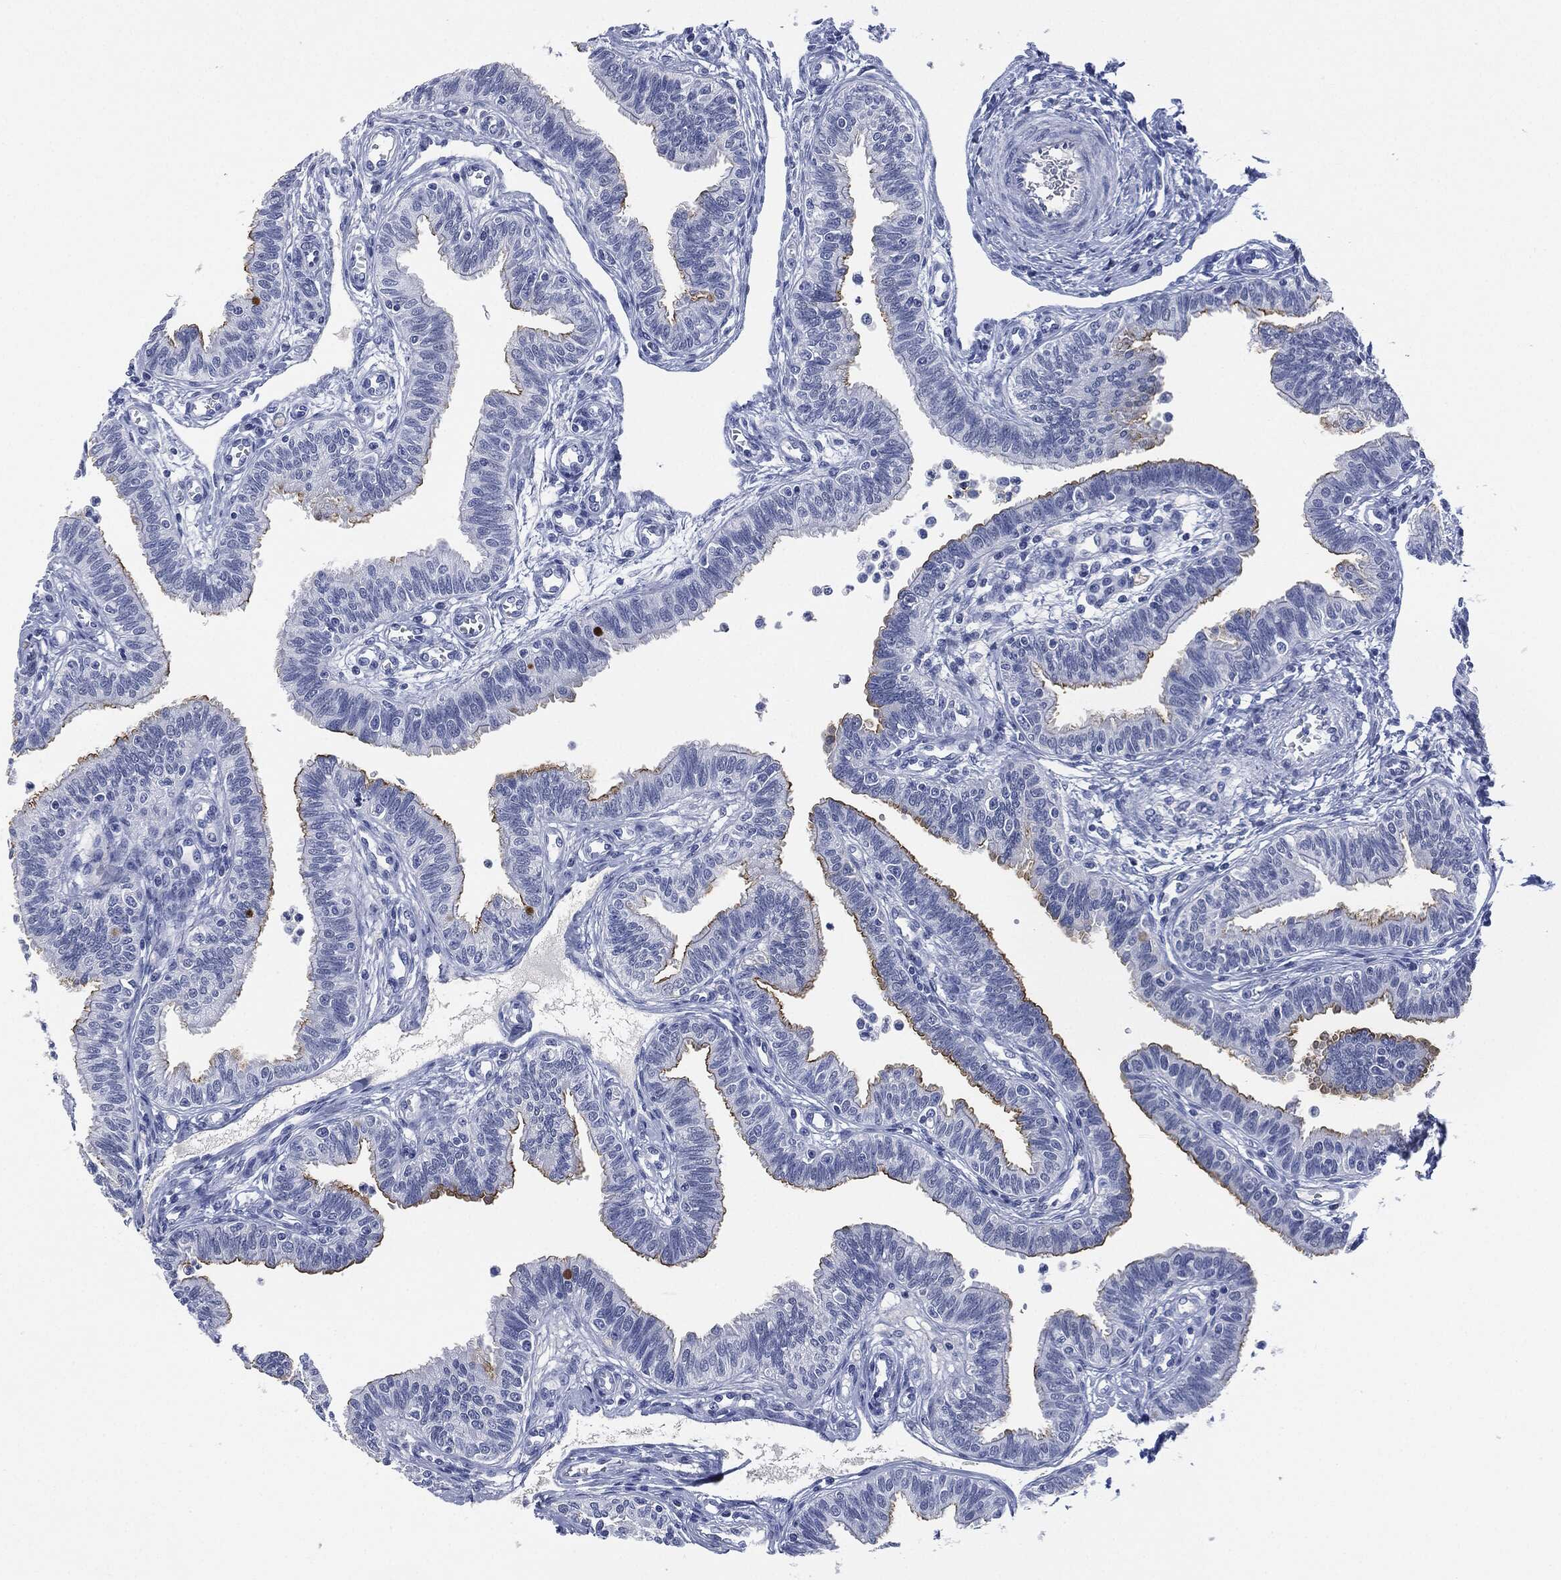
{"staining": {"intensity": "strong", "quantity": "25%-75%", "location": "cytoplasmic/membranous"}, "tissue": "fallopian tube", "cell_type": "Glandular cells", "image_type": "normal", "snomed": [{"axis": "morphology", "description": "Normal tissue, NOS"}, {"axis": "topography", "description": "Fallopian tube"}], "caption": "This photomicrograph reveals benign fallopian tube stained with IHC to label a protein in brown. The cytoplasmic/membranous of glandular cells show strong positivity for the protein. Nuclei are counter-stained blue.", "gene": "MUC16", "patient": {"sex": "female", "age": 36}}